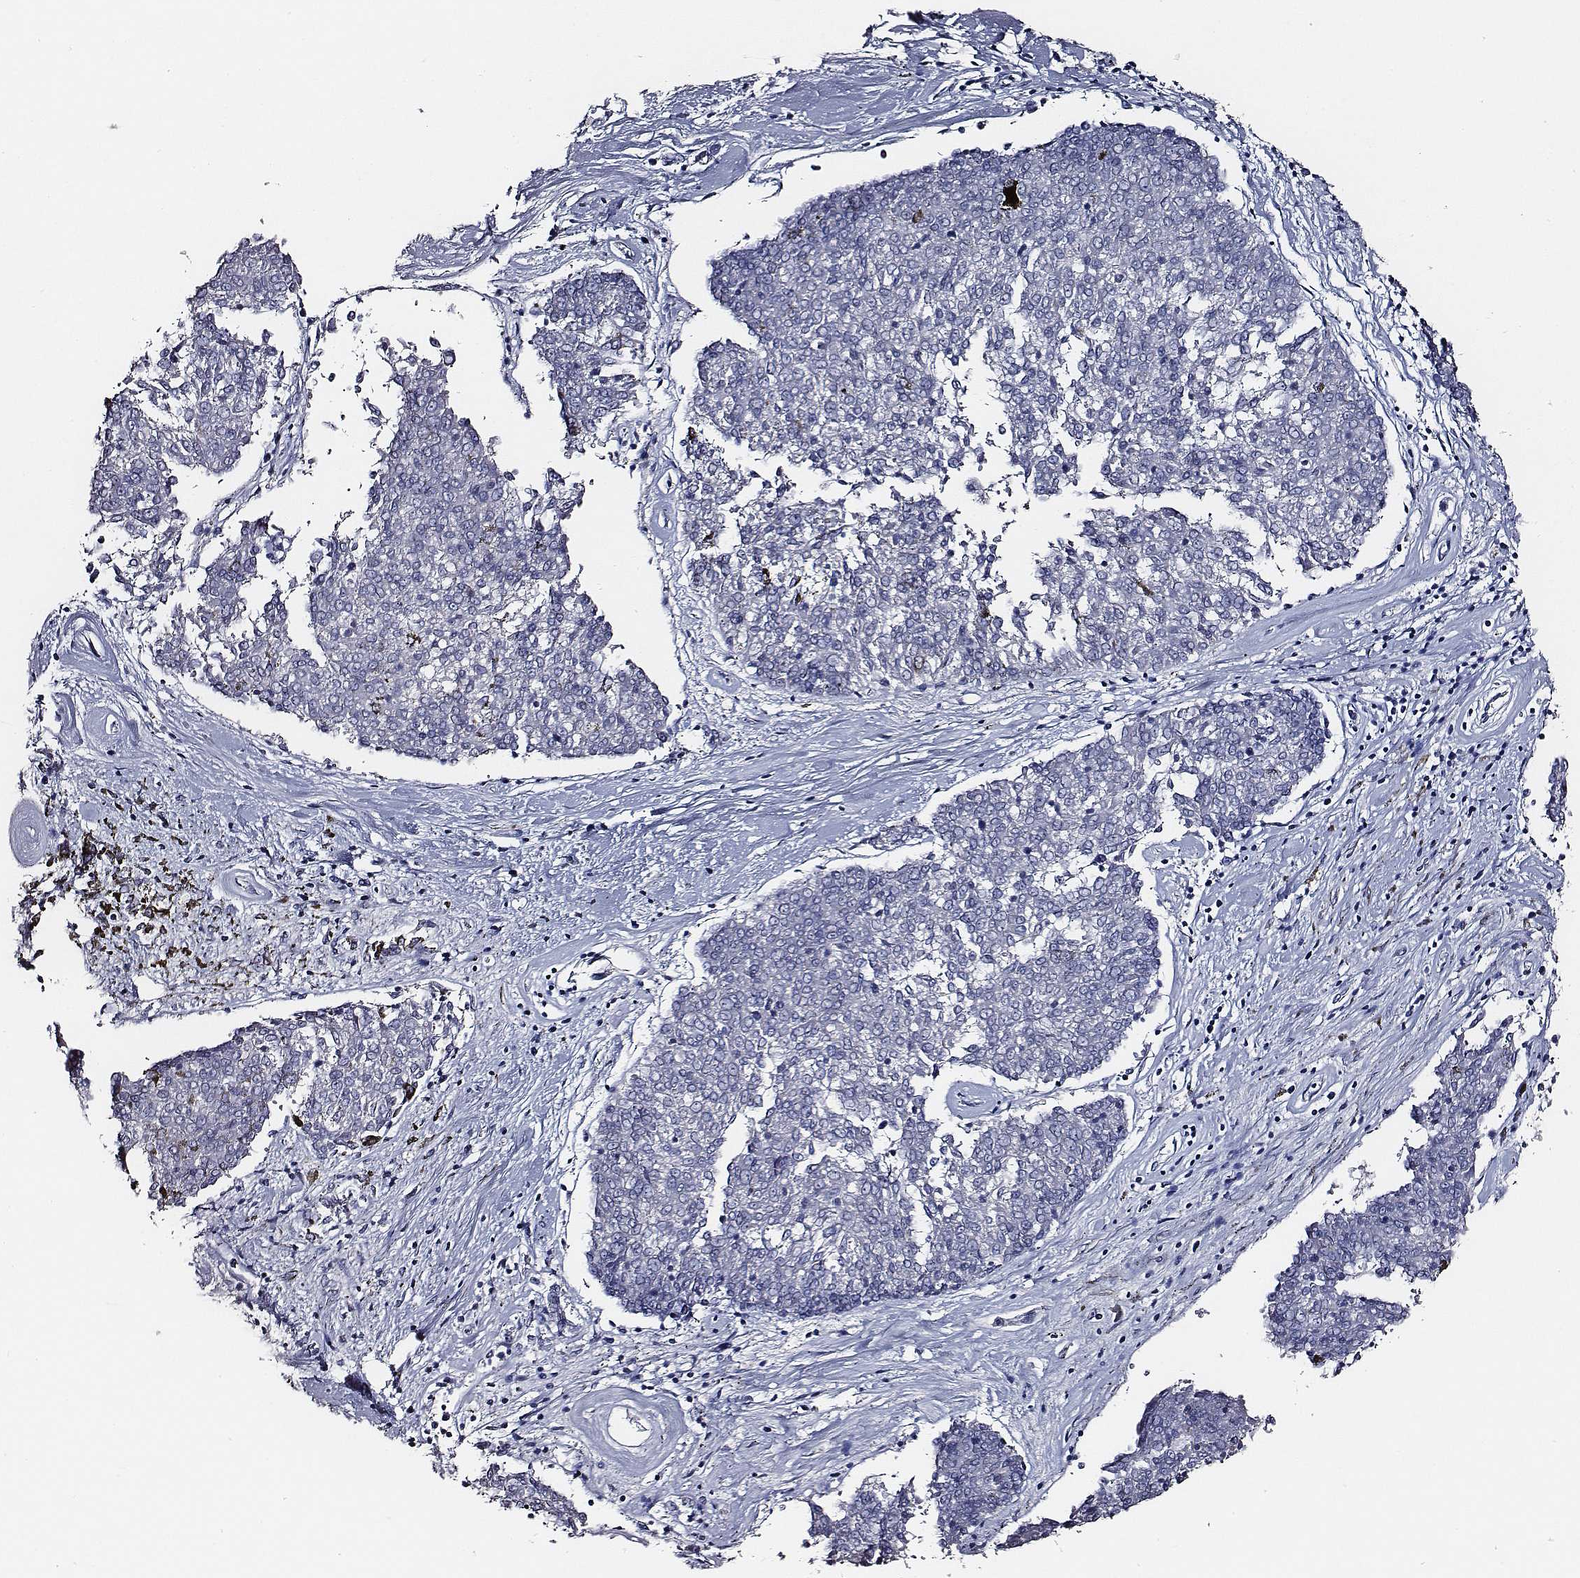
{"staining": {"intensity": "negative", "quantity": "none", "location": "none"}, "tissue": "melanoma", "cell_type": "Tumor cells", "image_type": "cancer", "snomed": [{"axis": "morphology", "description": "Malignant melanoma, NOS"}, {"axis": "topography", "description": "Skin"}], "caption": "Tumor cells are negative for protein expression in human malignant melanoma.", "gene": "AADAT", "patient": {"sex": "female", "age": 72}}